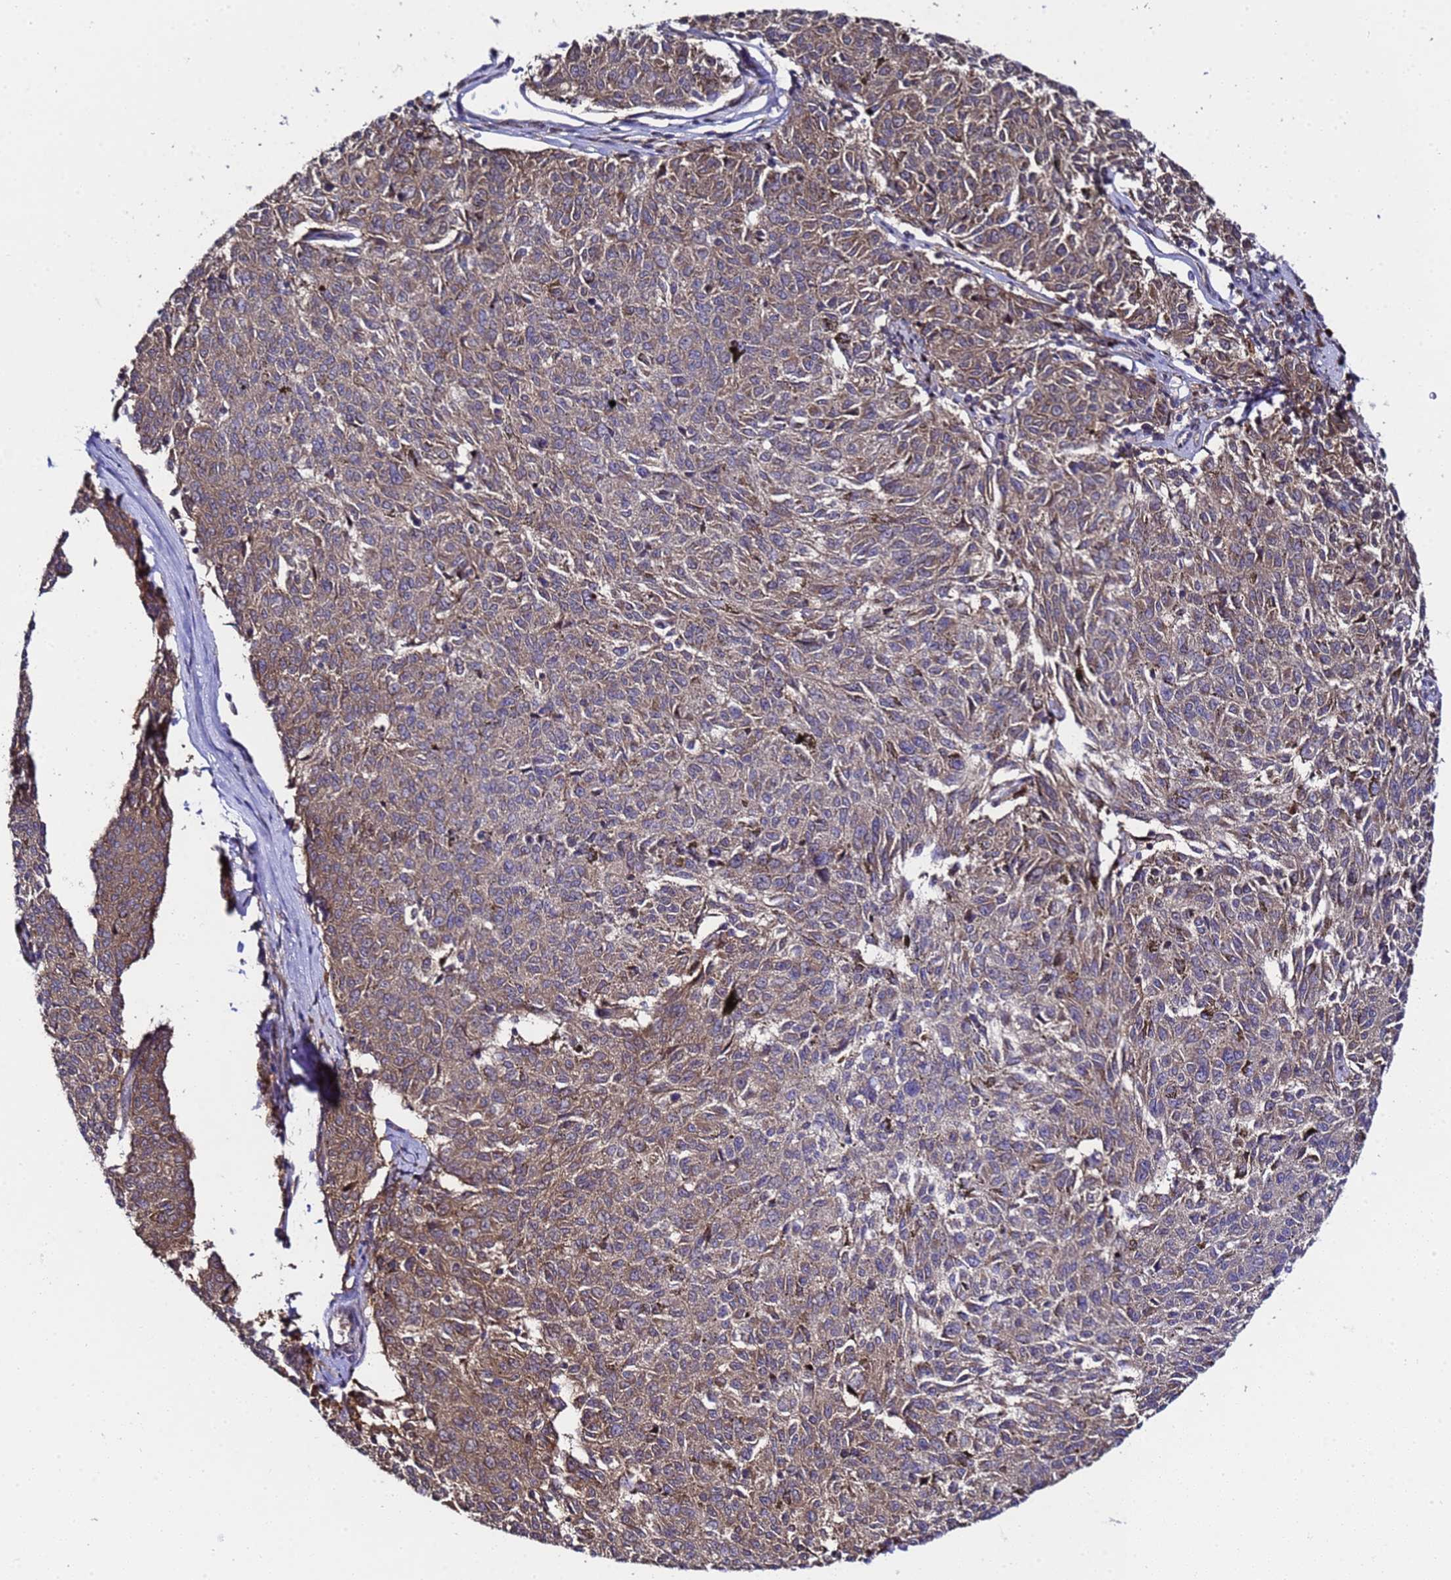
{"staining": {"intensity": "moderate", "quantity": ">75%", "location": "cytoplasmic/membranous"}, "tissue": "melanoma", "cell_type": "Tumor cells", "image_type": "cancer", "snomed": [{"axis": "morphology", "description": "Malignant melanoma, NOS"}, {"axis": "topography", "description": "Skin"}], "caption": "A brown stain shows moderate cytoplasmic/membranous expression of a protein in malignant melanoma tumor cells.", "gene": "ALG3", "patient": {"sex": "female", "age": 72}}